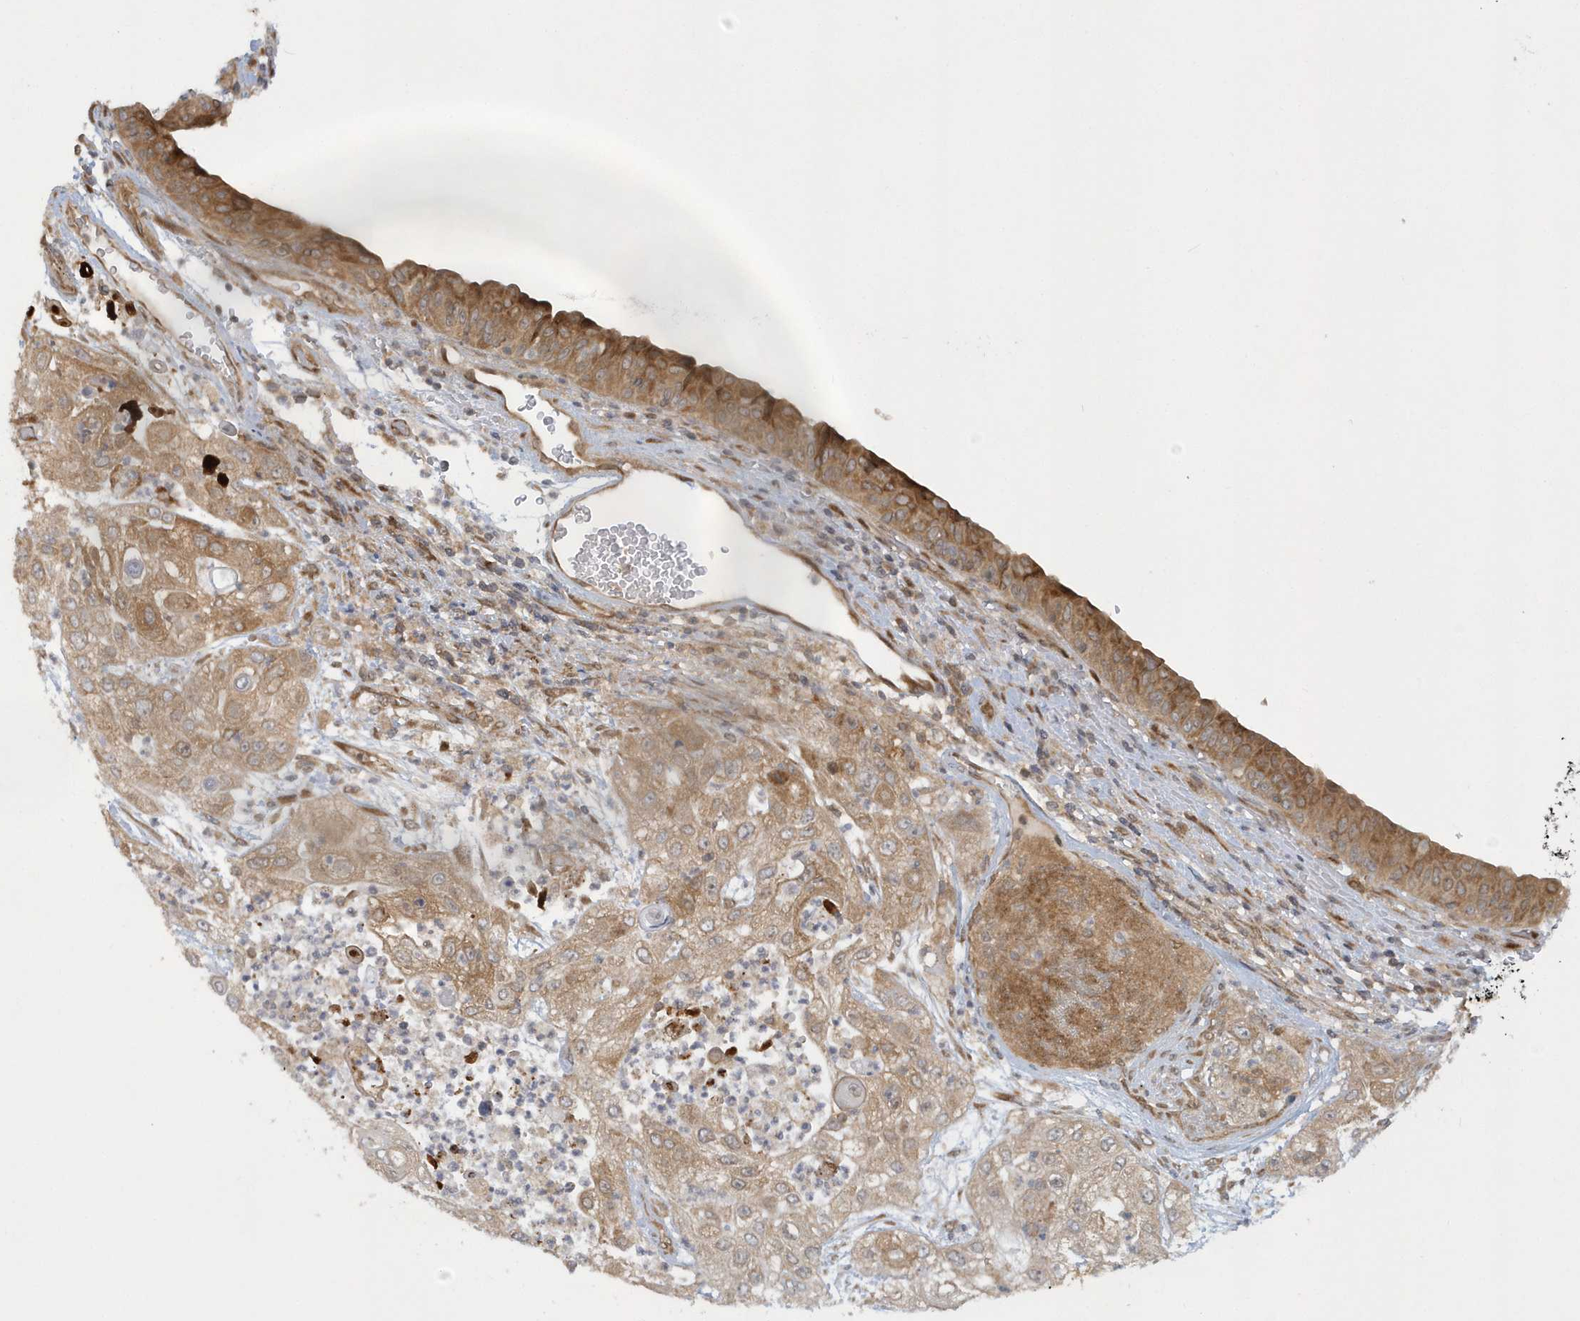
{"staining": {"intensity": "moderate", "quantity": ">75%", "location": "cytoplasmic/membranous"}, "tissue": "urothelial cancer", "cell_type": "Tumor cells", "image_type": "cancer", "snomed": [{"axis": "morphology", "description": "Urothelial carcinoma, High grade"}, {"axis": "topography", "description": "Urinary bladder"}], "caption": "A photomicrograph of human urothelial cancer stained for a protein exhibits moderate cytoplasmic/membranous brown staining in tumor cells. The staining is performed using DAB (3,3'-diaminobenzidine) brown chromogen to label protein expression. The nuclei are counter-stained blue using hematoxylin.", "gene": "ATG4A", "patient": {"sex": "female", "age": 79}}